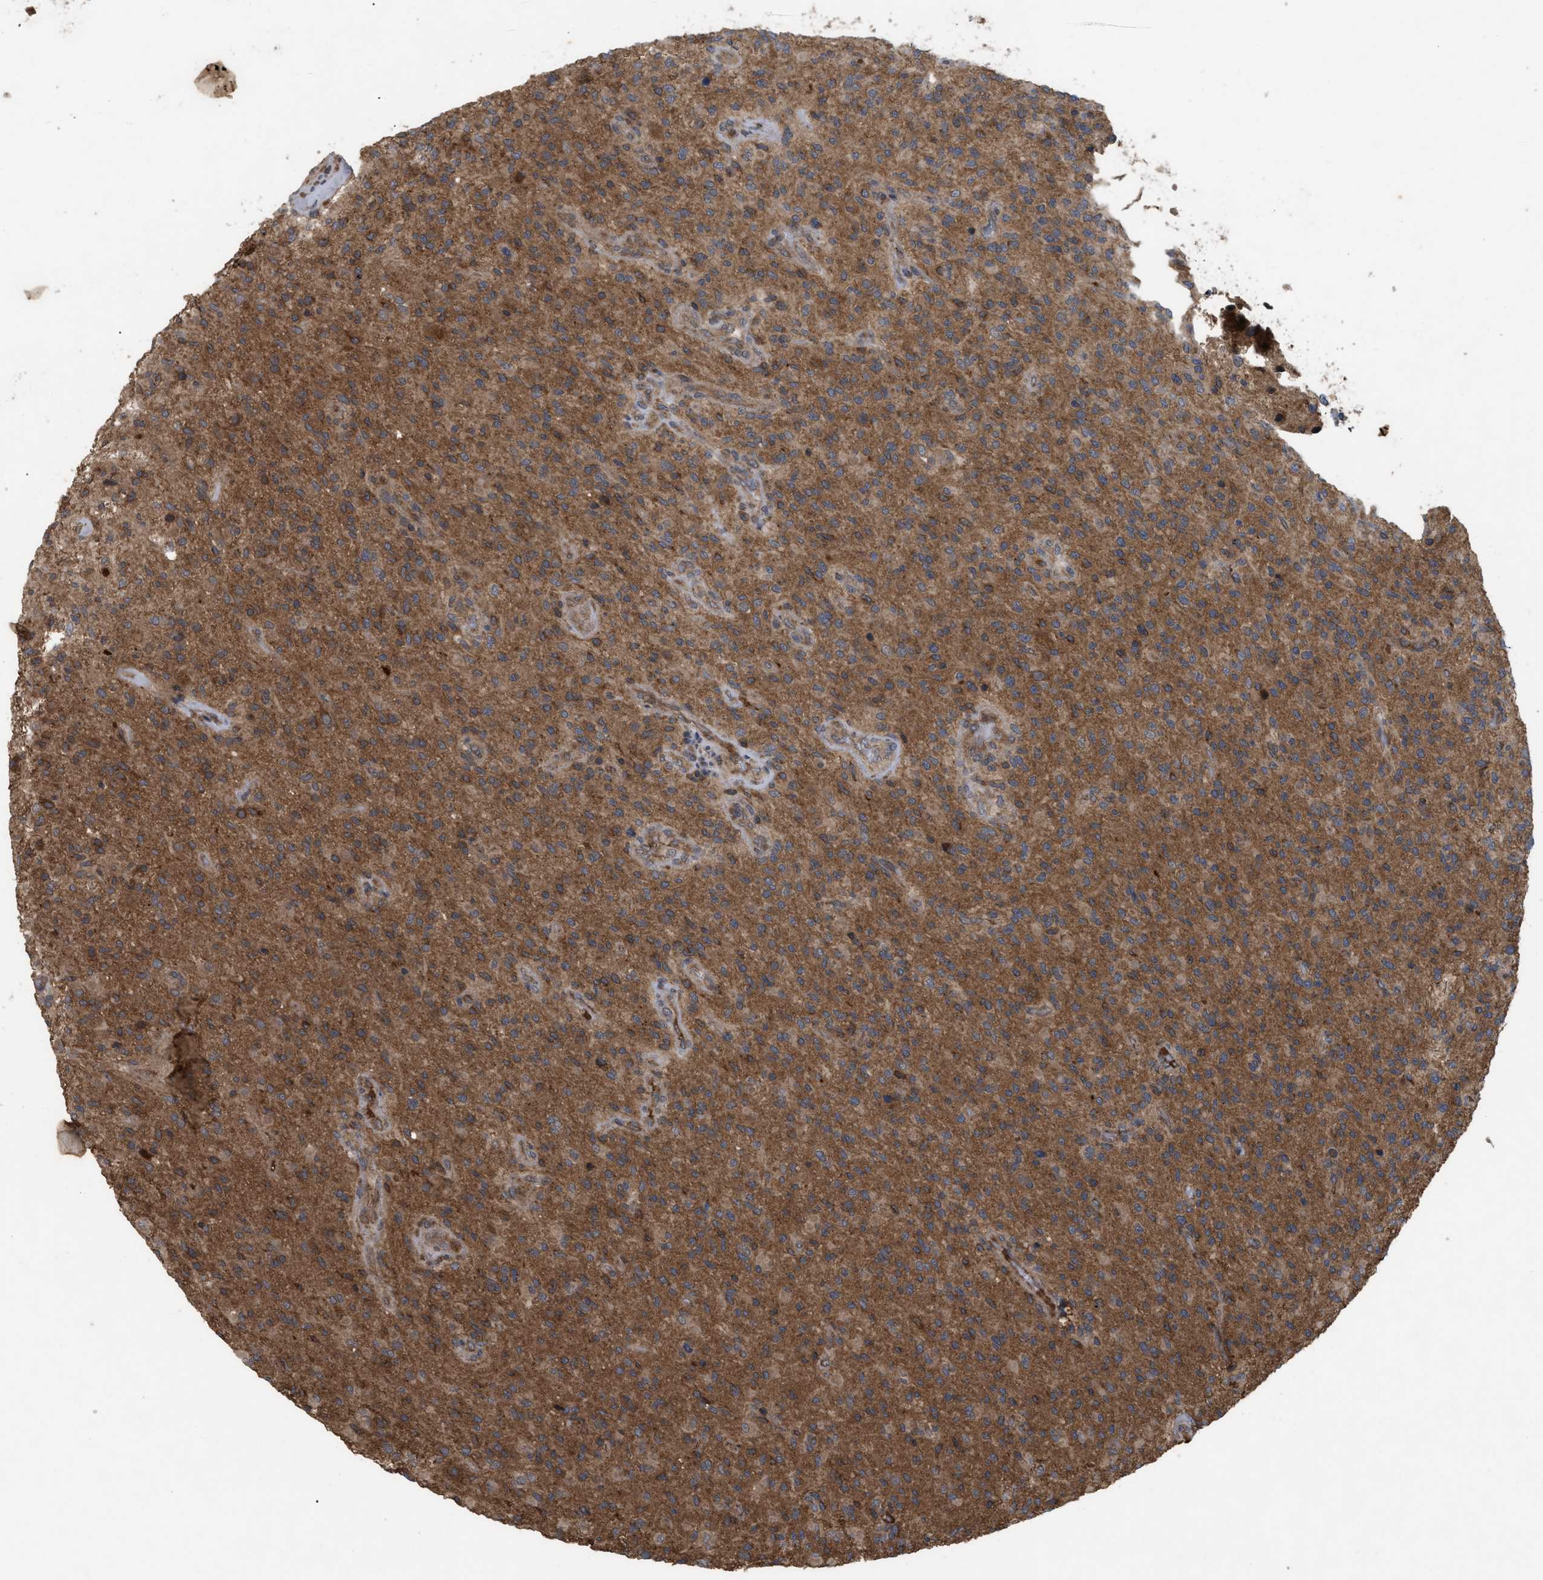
{"staining": {"intensity": "moderate", "quantity": ">75%", "location": "cytoplasmic/membranous"}, "tissue": "glioma", "cell_type": "Tumor cells", "image_type": "cancer", "snomed": [{"axis": "morphology", "description": "Glioma, malignant, High grade"}, {"axis": "topography", "description": "Brain"}], "caption": "IHC micrograph of human glioma stained for a protein (brown), which demonstrates medium levels of moderate cytoplasmic/membranous staining in approximately >75% of tumor cells.", "gene": "RAB2A", "patient": {"sex": "male", "age": 71}}